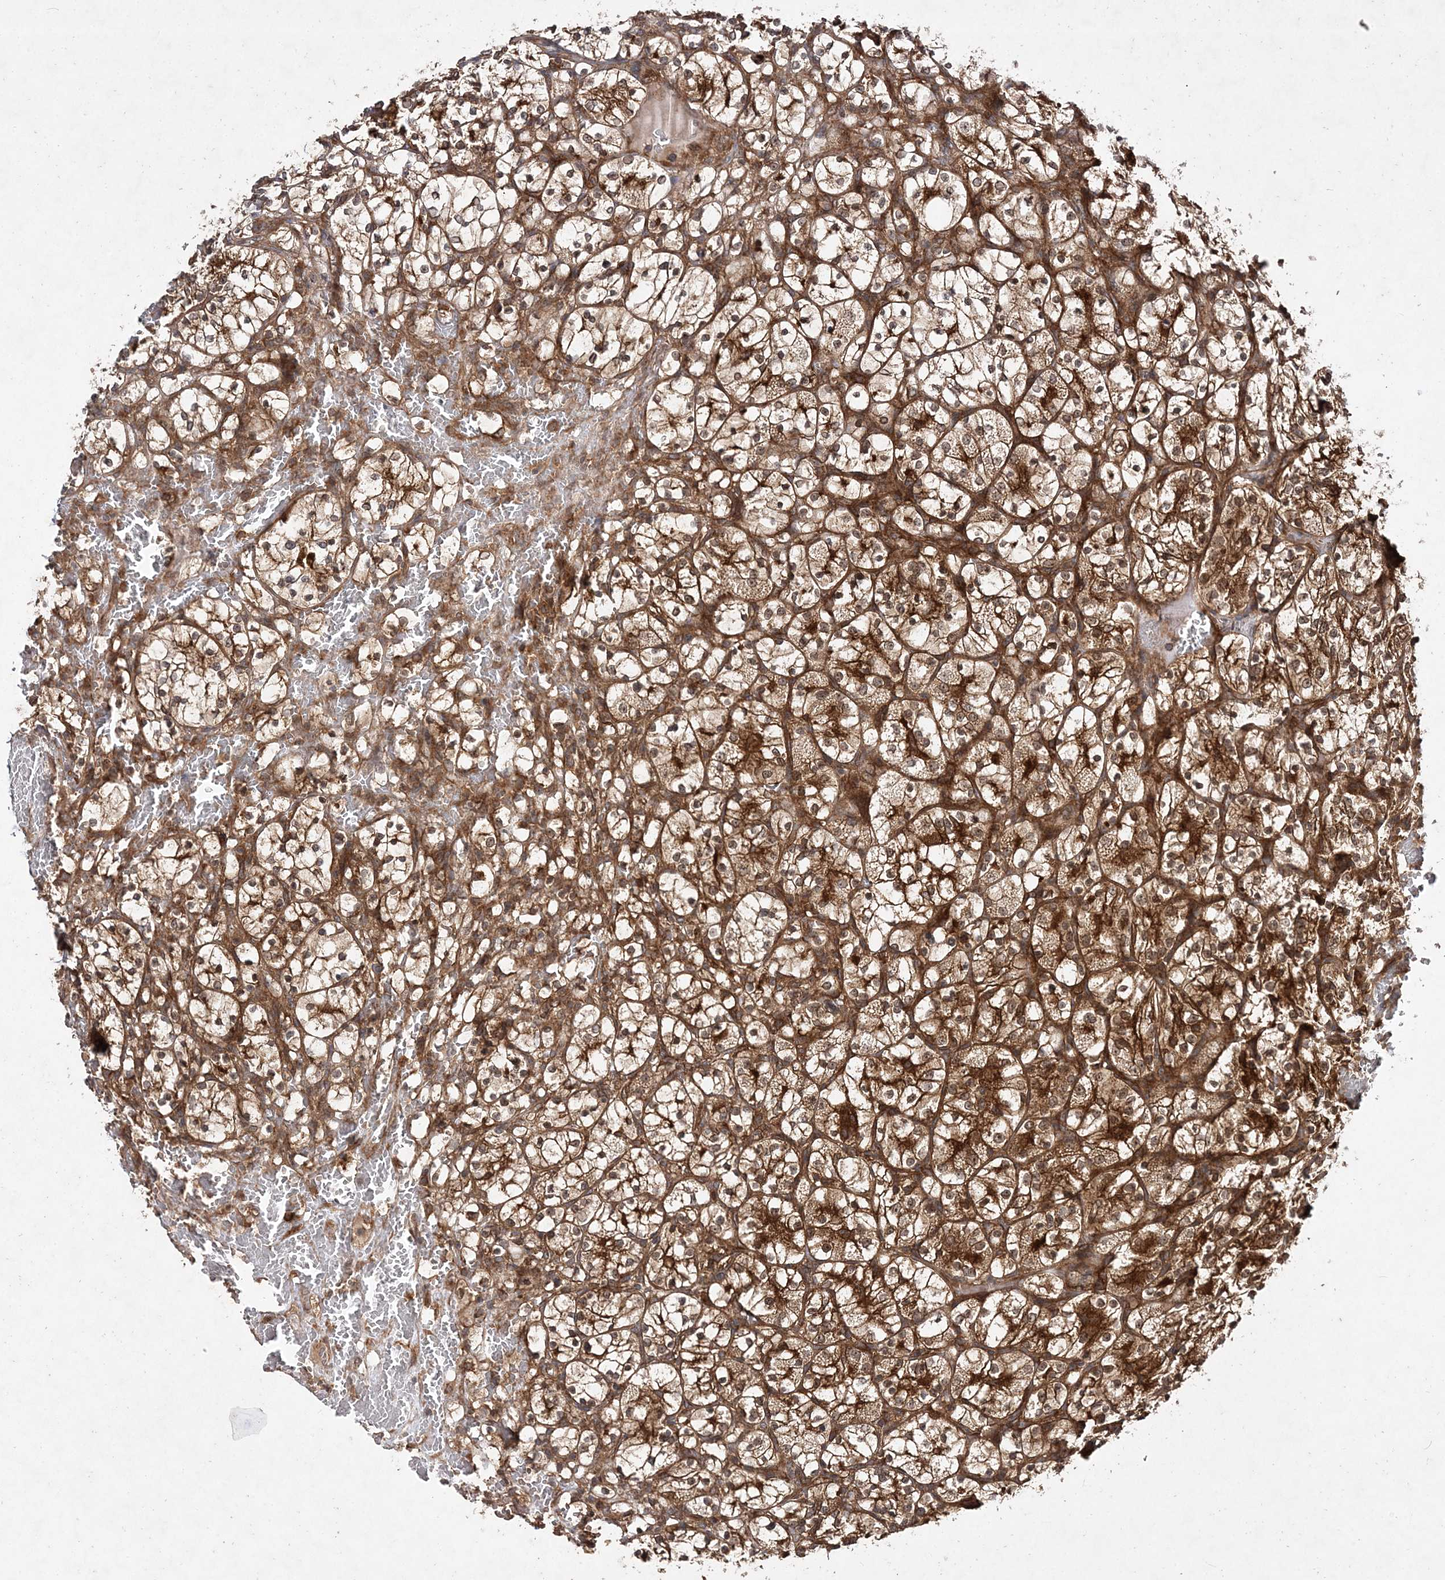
{"staining": {"intensity": "strong", "quantity": ">75%", "location": "cytoplasmic/membranous"}, "tissue": "renal cancer", "cell_type": "Tumor cells", "image_type": "cancer", "snomed": [{"axis": "morphology", "description": "Adenocarcinoma, NOS"}, {"axis": "topography", "description": "Kidney"}], "caption": "DAB immunohistochemical staining of human renal adenocarcinoma reveals strong cytoplasmic/membranous protein positivity in approximately >75% of tumor cells.", "gene": "TMEM9B", "patient": {"sex": "female", "age": 69}}